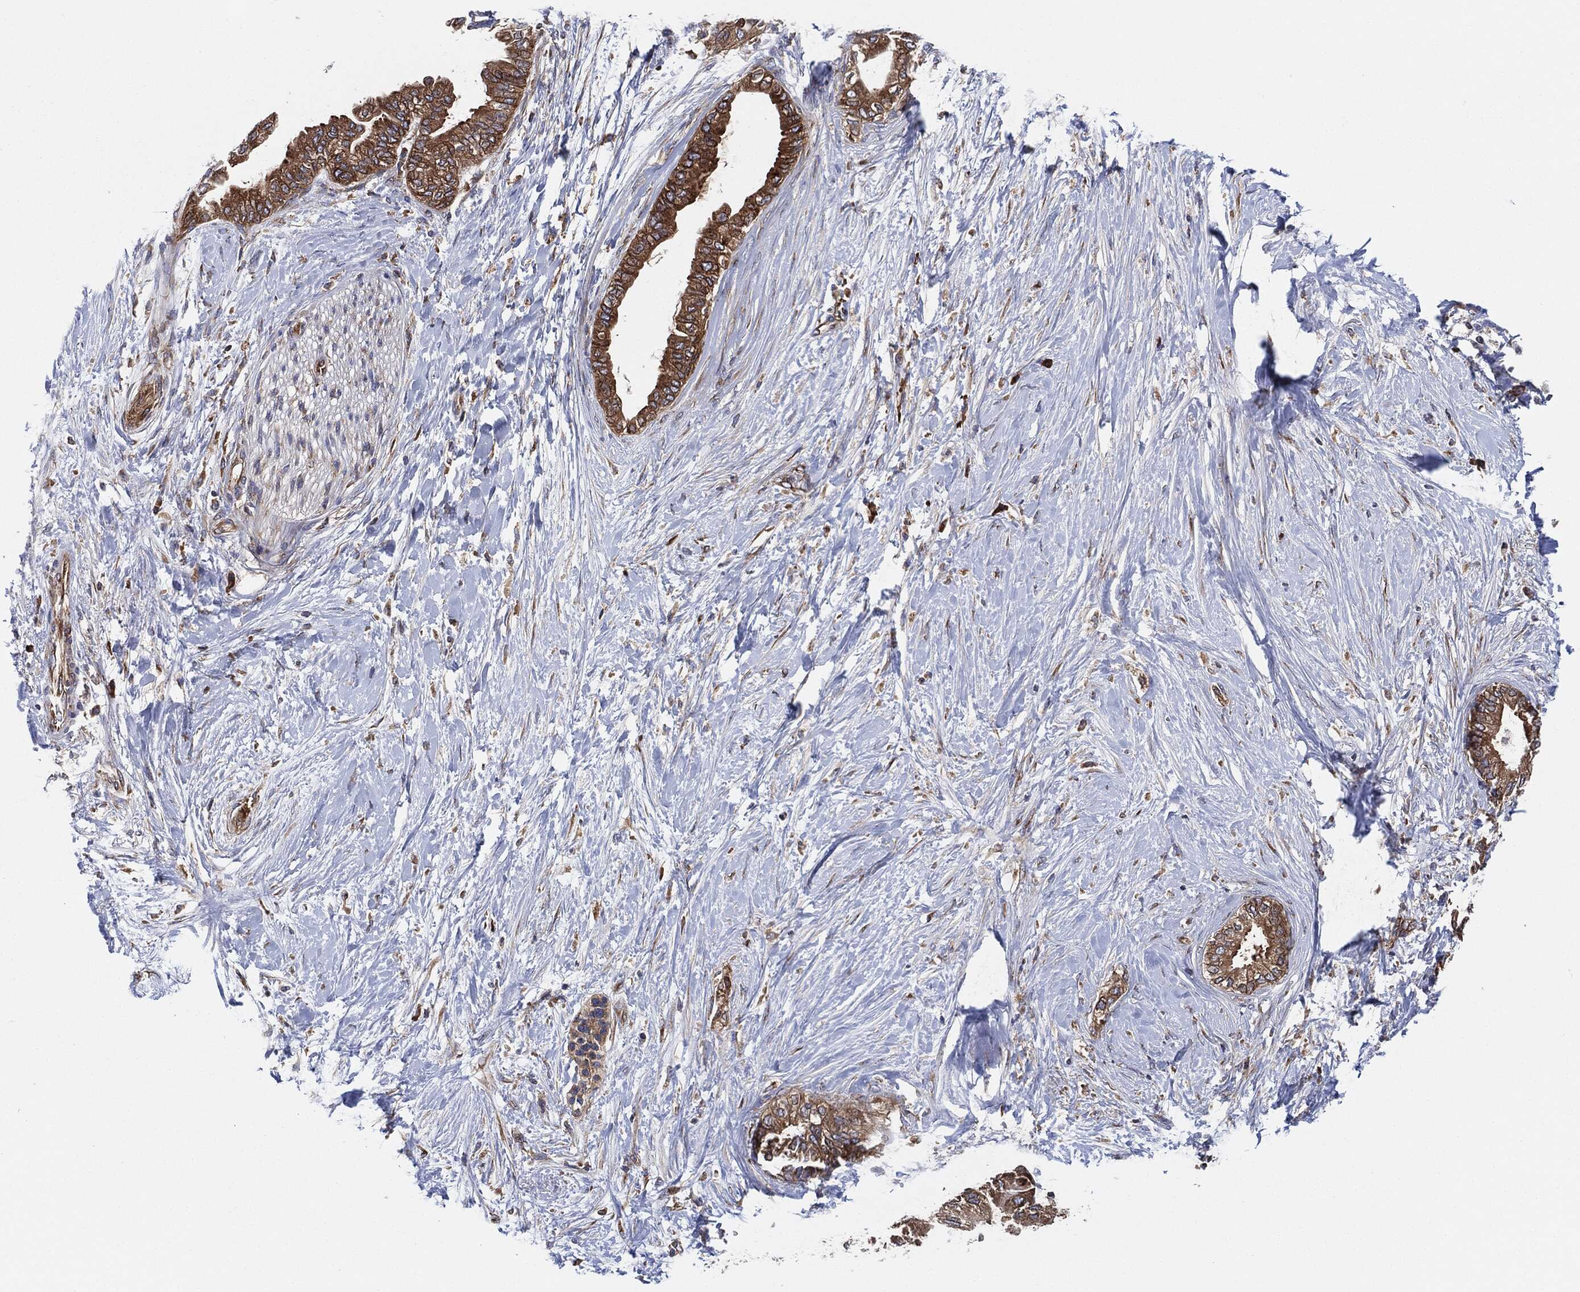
{"staining": {"intensity": "moderate", "quantity": ">75%", "location": "cytoplasmic/membranous"}, "tissue": "pancreatic cancer", "cell_type": "Tumor cells", "image_type": "cancer", "snomed": [{"axis": "morphology", "description": "Normal tissue, NOS"}, {"axis": "morphology", "description": "Adenocarcinoma, NOS"}, {"axis": "topography", "description": "Pancreas"}, {"axis": "topography", "description": "Duodenum"}], "caption": "Immunohistochemistry micrograph of human pancreatic cancer stained for a protein (brown), which displays medium levels of moderate cytoplasmic/membranous expression in about >75% of tumor cells.", "gene": "EIF2S2", "patient": {"sex": "female", "age": 60}}